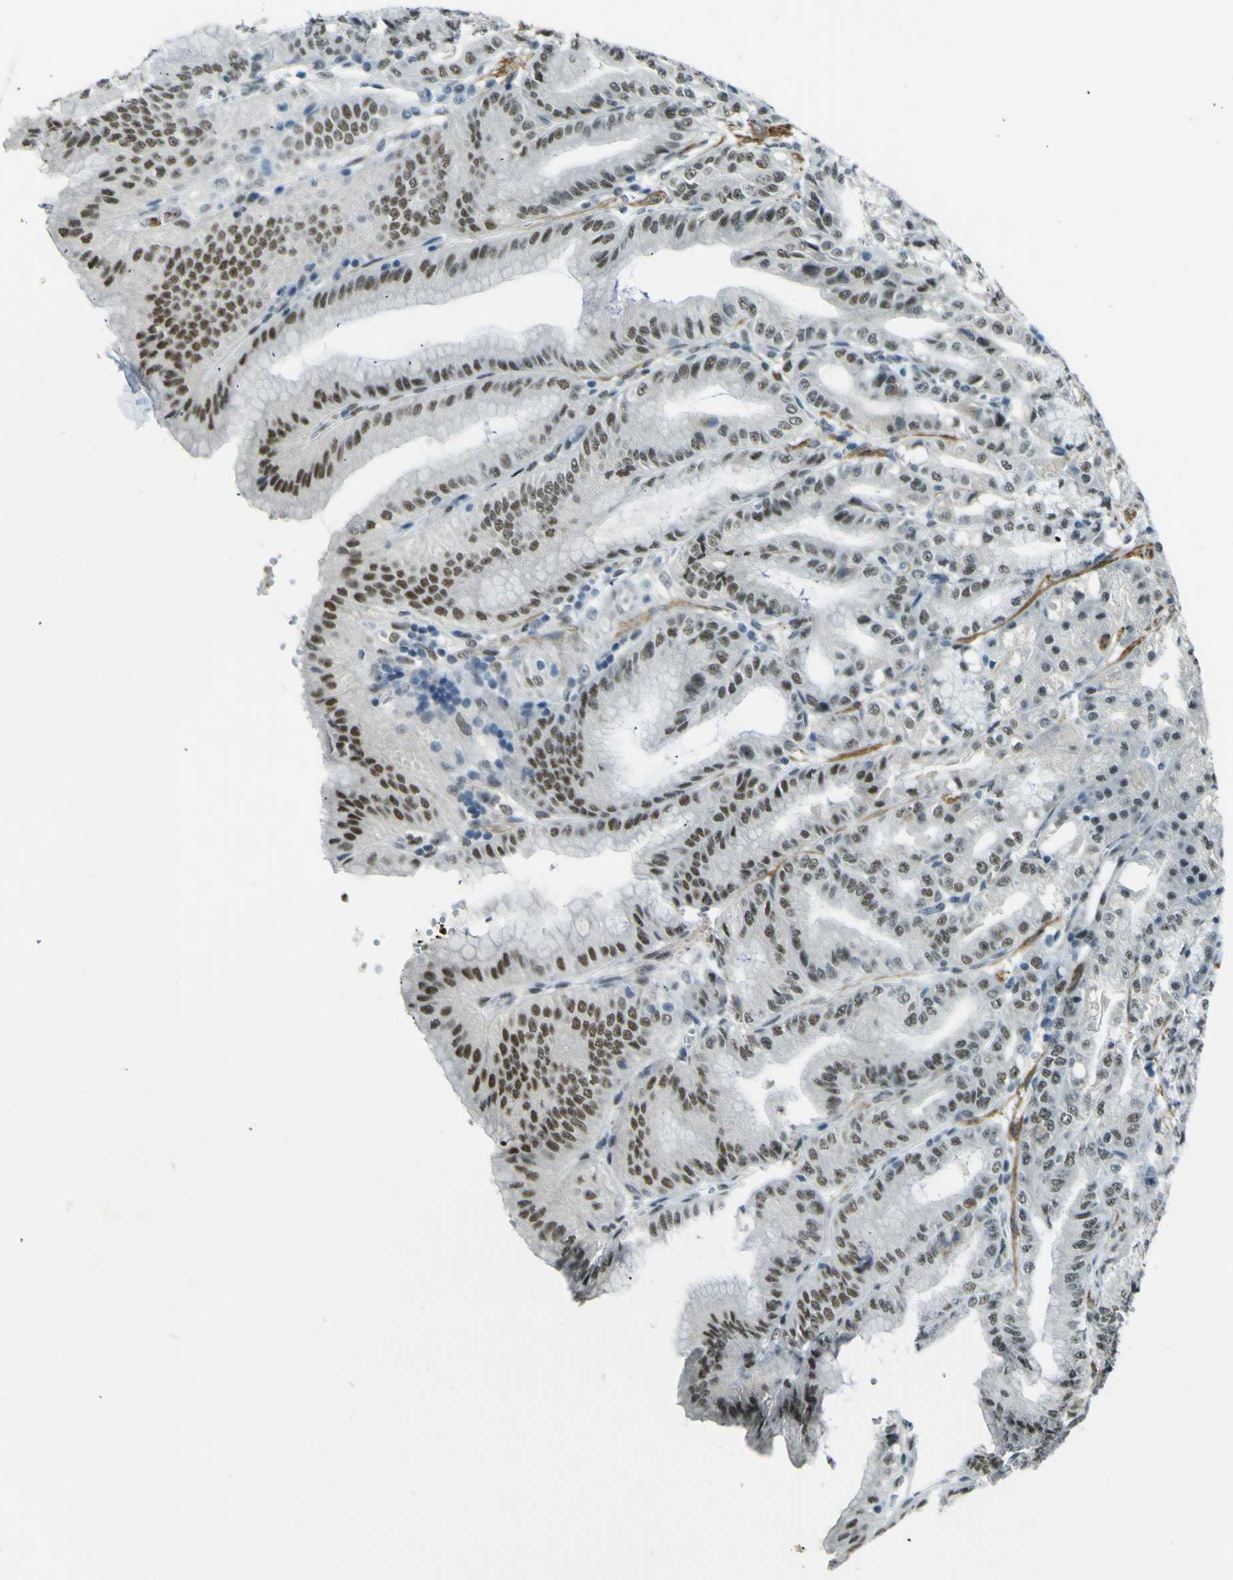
{"staining": {"intensity": "moderate", "quantity": ">75%", "location": "nuclear"}, "tissue": "stomach", "cell_type": "Glandular cells", "image_type": "normal", "snomed": [{"axis": "morphology", "description": "Normal tissue, NOS"}, {"axis": "topography", "description": "Stomach, lower"}], "caption": "High-magnification brightfield microscopy of unremarkable stomach stained with DAB (3,3'-diaminobenzidine) (brown) and counterstained with hematoxylin (blue). glandular cells exhibit moderate nuclear positivity is identified in approximately>75% of cells.", "gene": "CEBPG", "patient": {"sex": "male", "age": 71}}